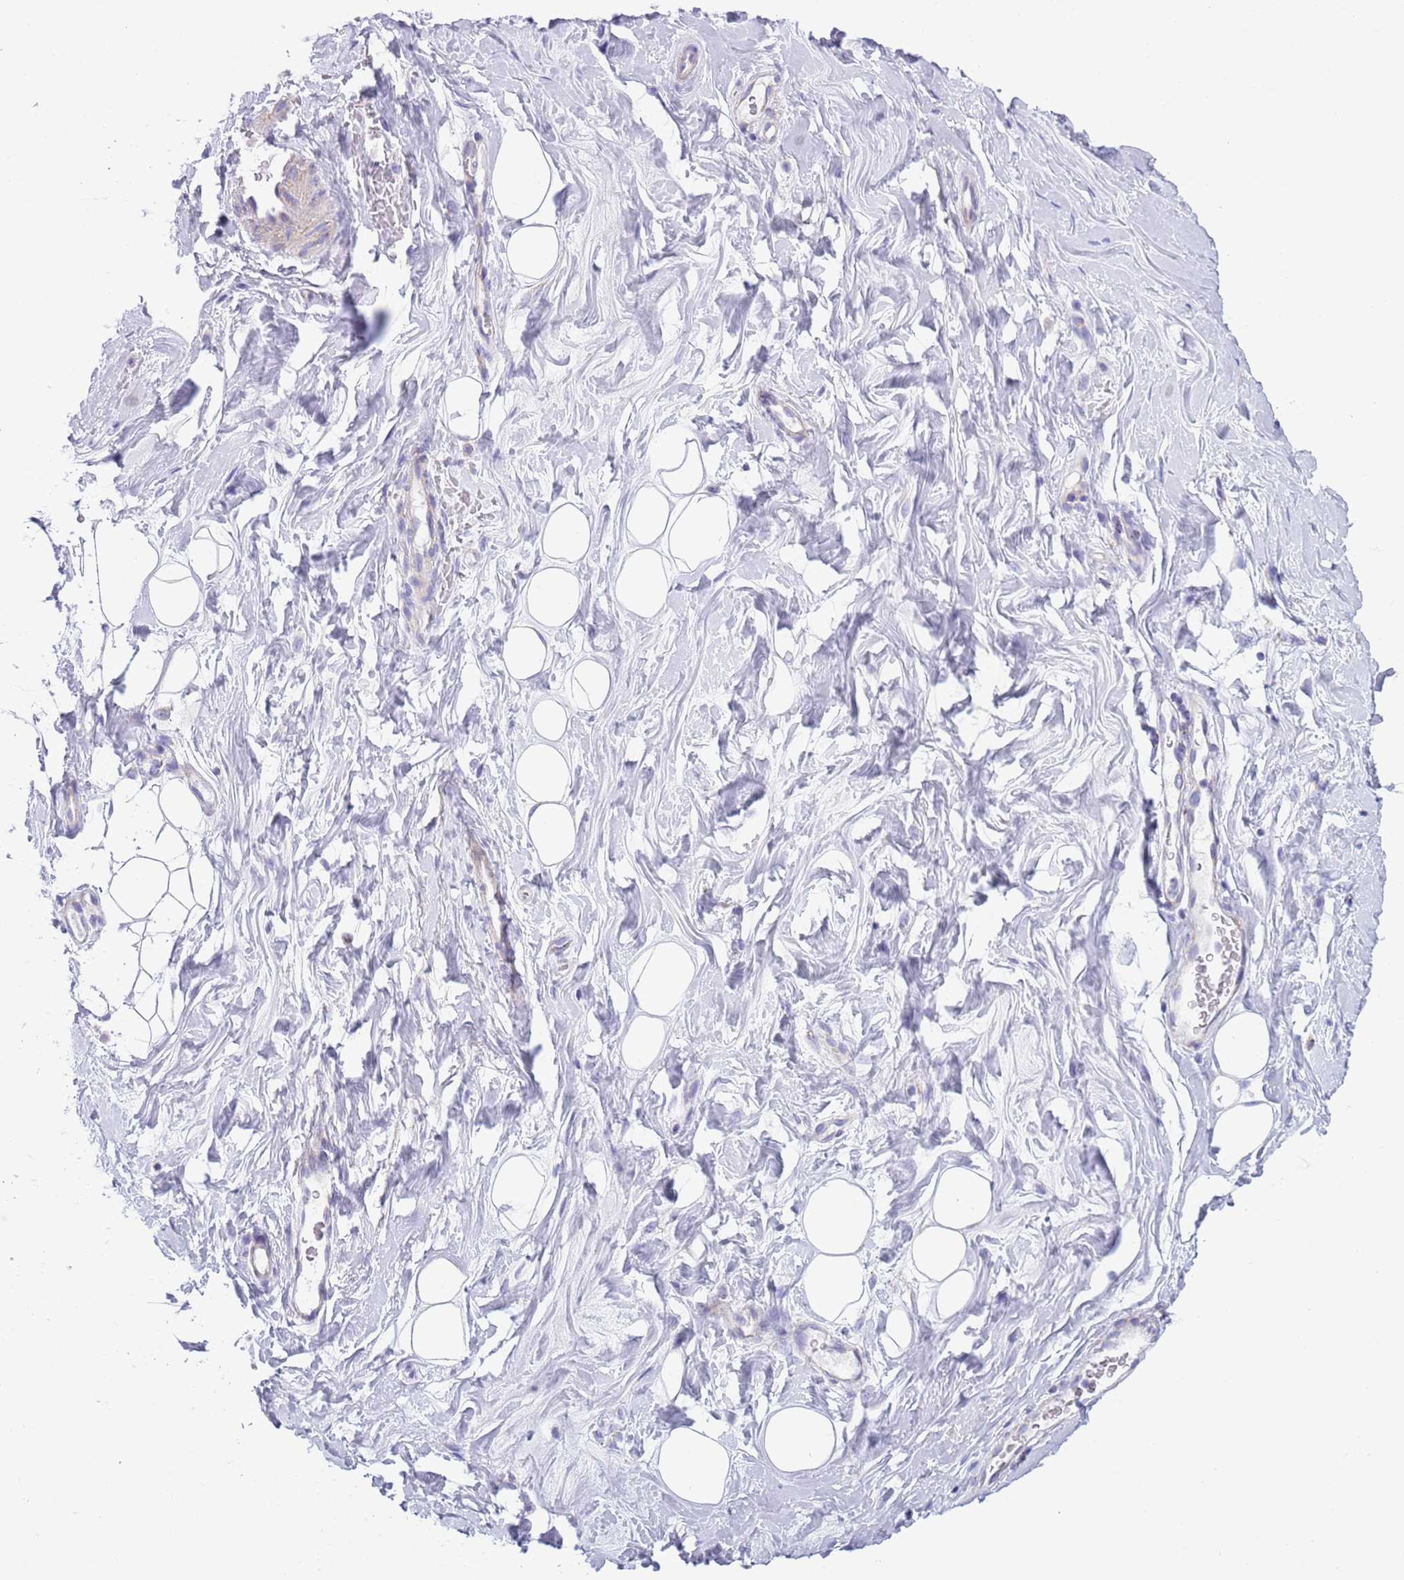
{"staining": {"intensity": "negative", "quantity": "none", "location": "none"}, "tissue": "adipose tissue", "cell_type": "Adipocytes", "image_type": "normal", "snomed": [{"axis": "morphology", "description": "Normal tissue, NOS"}, {"axis": "topography", "description": "Breast"}], "caption": "The photomicrograph displays no significant staining in adipocytes of adipose tissue. (Immunohistochemistry (ihc), brightfield microscopy, high magnification).", "gene": "MOCOS", "patient": {"sex": "female", "age": 26}}